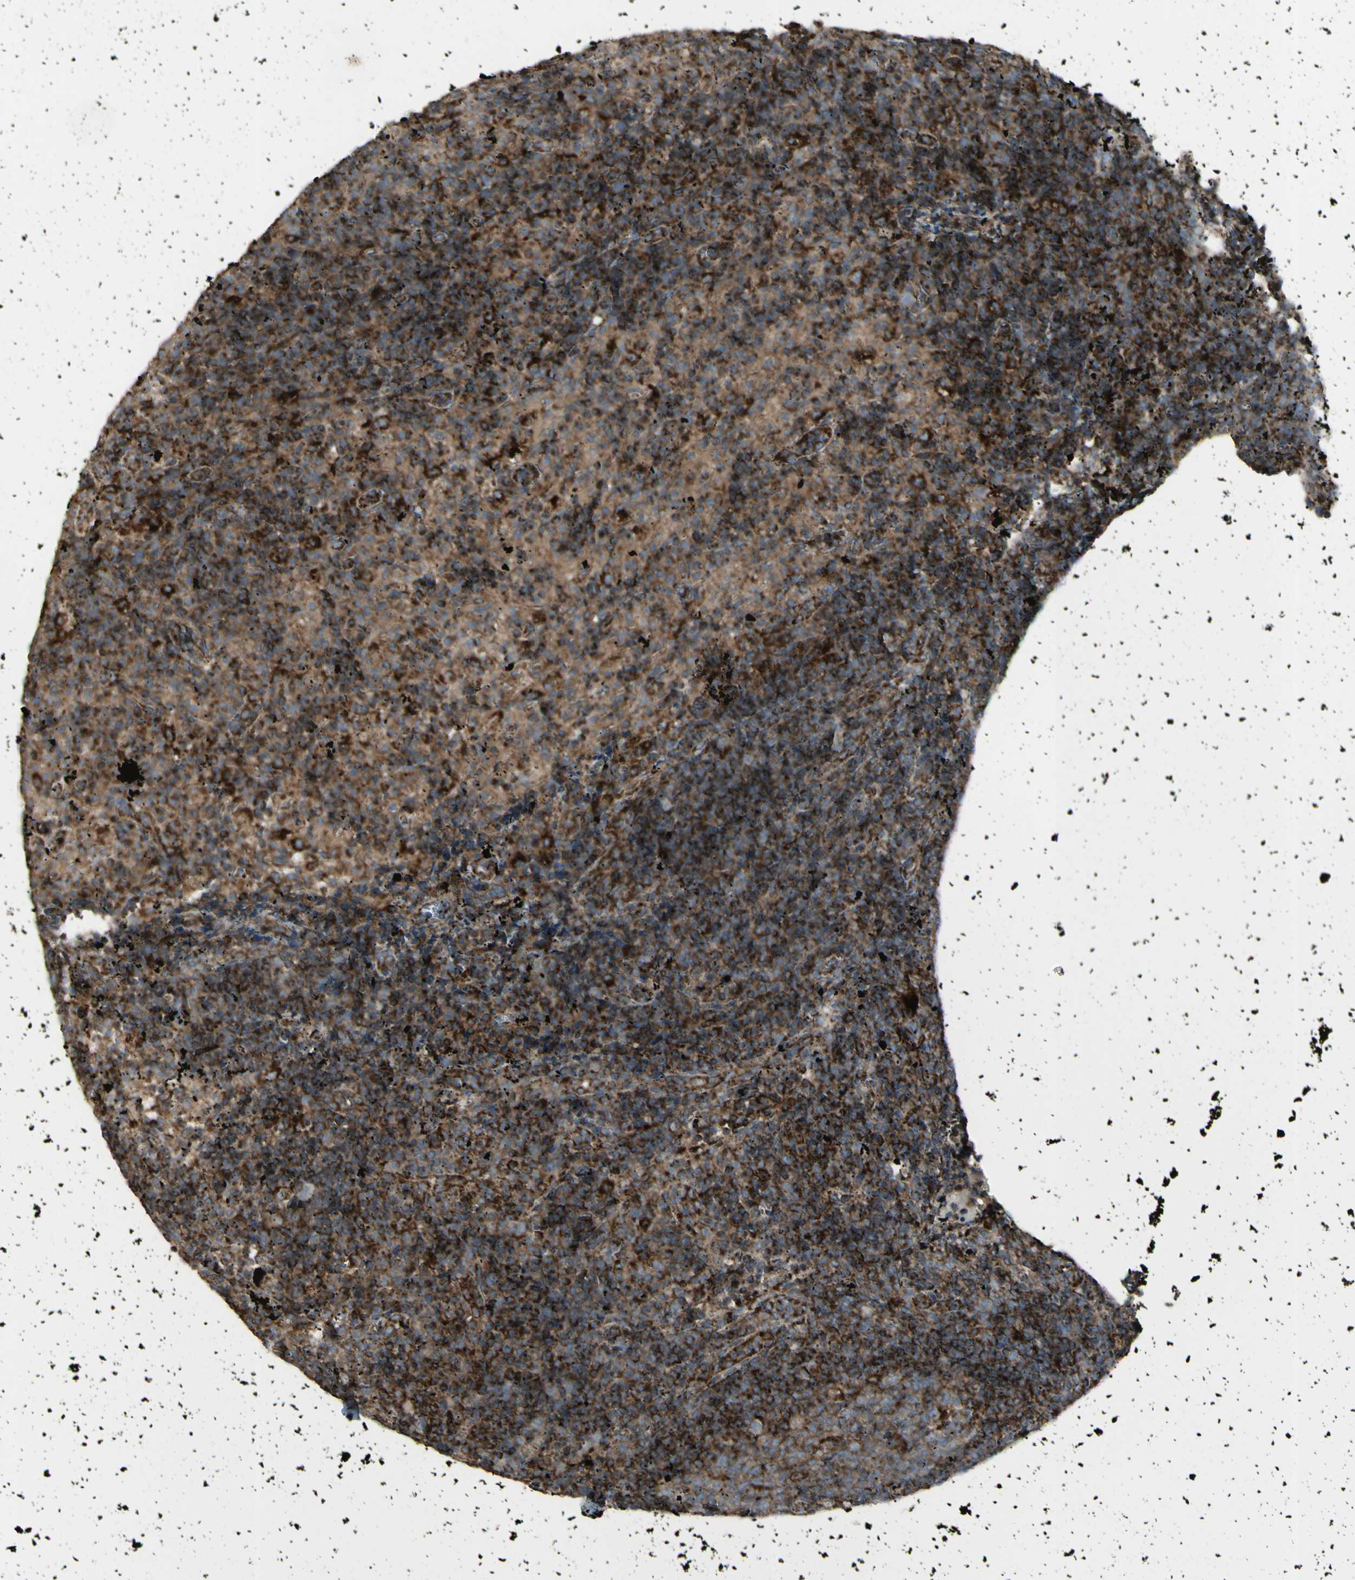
{"staining": {"intensity": "strong", "quantity": ">75%", "location": "cytoplasmic/membranous"}, "tissue": "lymph node", "cell_type": "Germinal center cells", "image_type": "normal", "snomed": [{"axis": "morphology", "description": "Normal tissue, NOS"}, {"axis": "morphology", "description": "Inflammation, NOS"}, {"axis": "topography", "description": "Lymph node"}], "caption": "Immunohistochemical staining of benign lymph node reveals >75% levels of strong cytoplasmic/membranous protein expression in about >75% of germinal center cells.", "gene": "CYB5R1", "patient": {"sex": "male", "age": 55}}